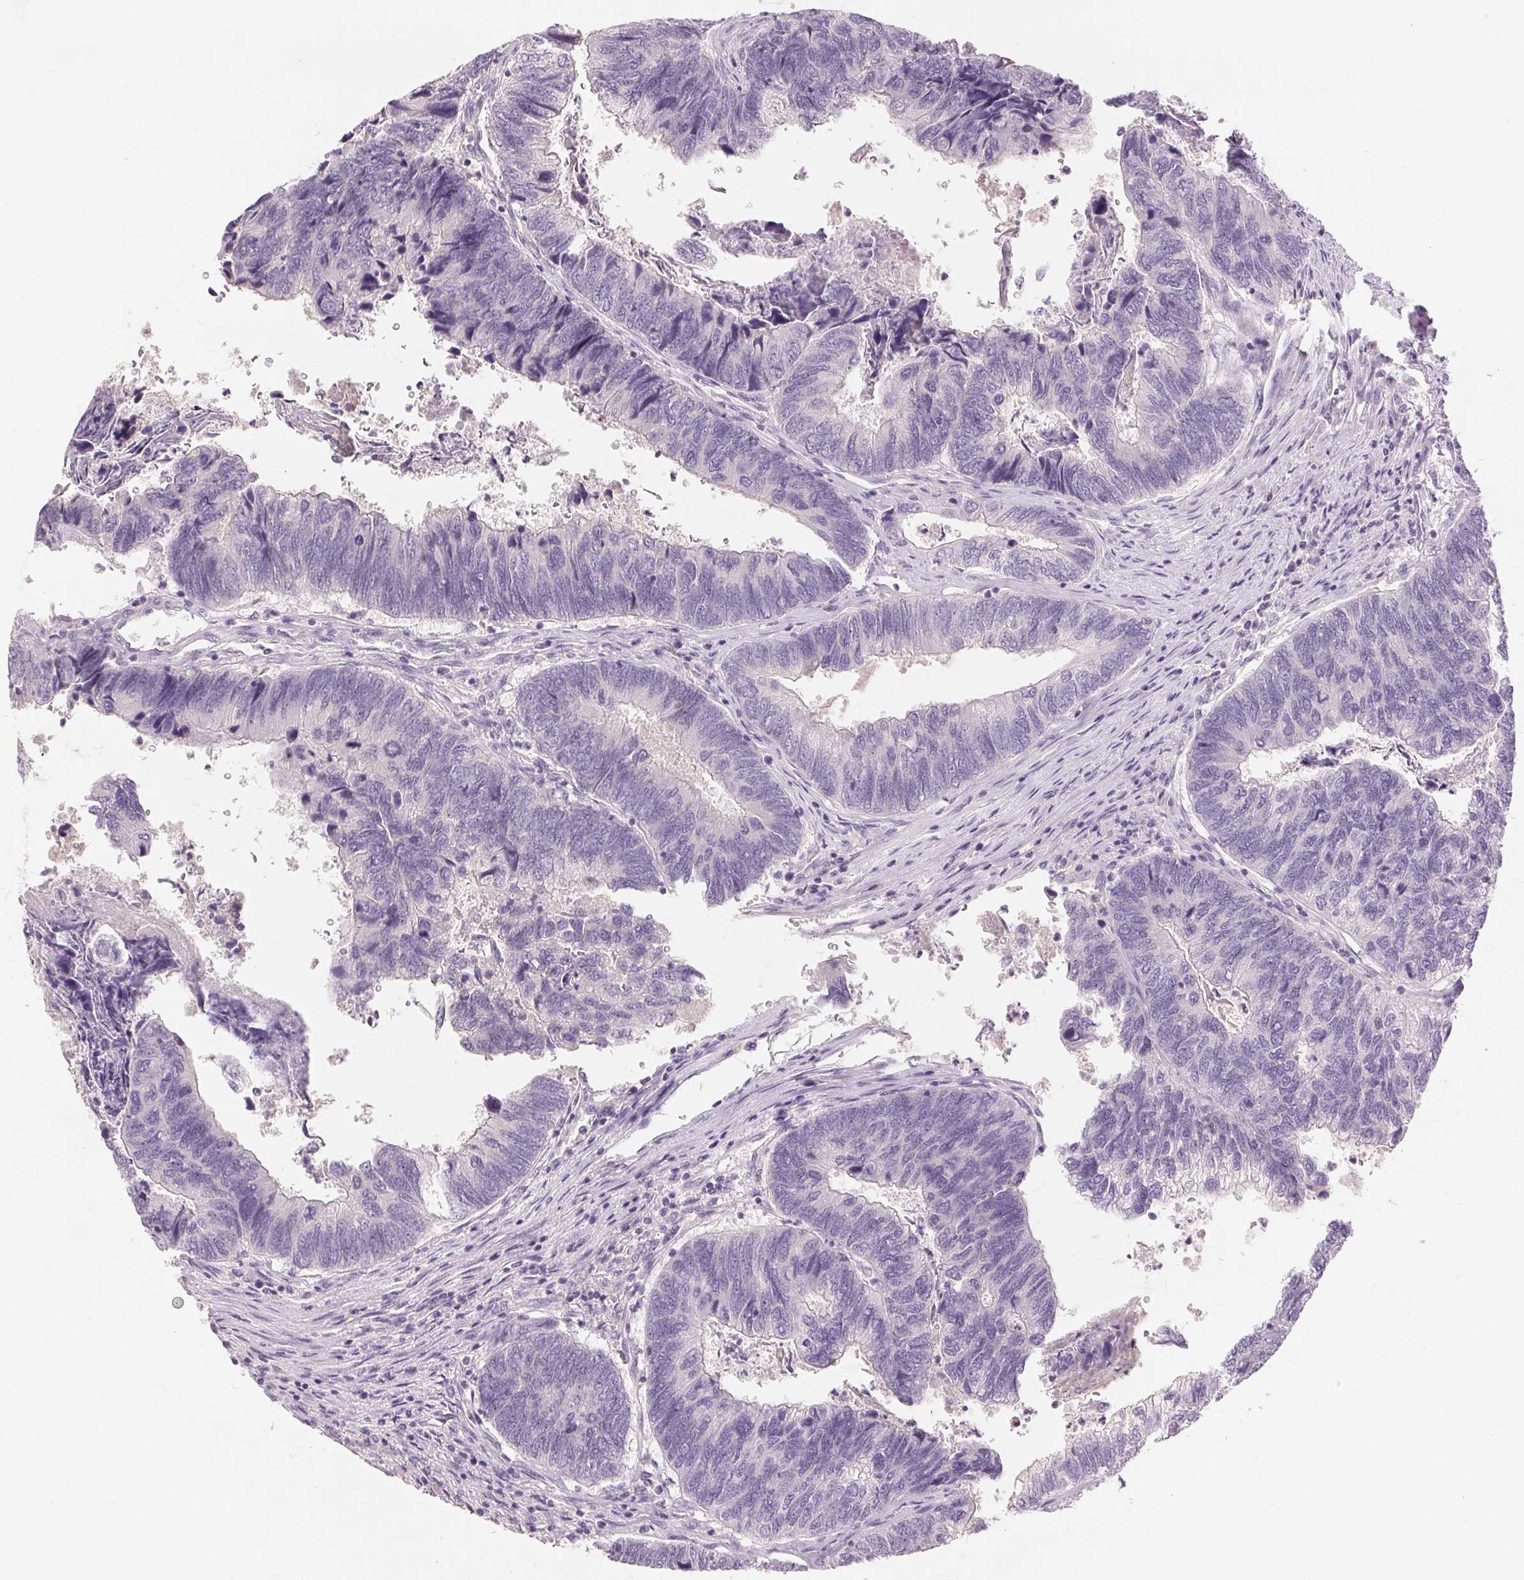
{"staining": {"intensity": "negative", "quantity": "none", "location": "none"}, "tissue": "colorectal cancer", "cell_type": "Tumor cells", "image_type": "cancer", "snomed": [{"axis": "morphology", "description": "Adenocarcinoma, NOS"}, {"axis": "topography", "description": "Colon"}], "caption": "Immunohistochemical staining of colorectal cancer (adenocarcinoma) displays no significant staining in tumor cells.", "gene": "FXYD4", "patient": {"sex": "female", "age": 67}}